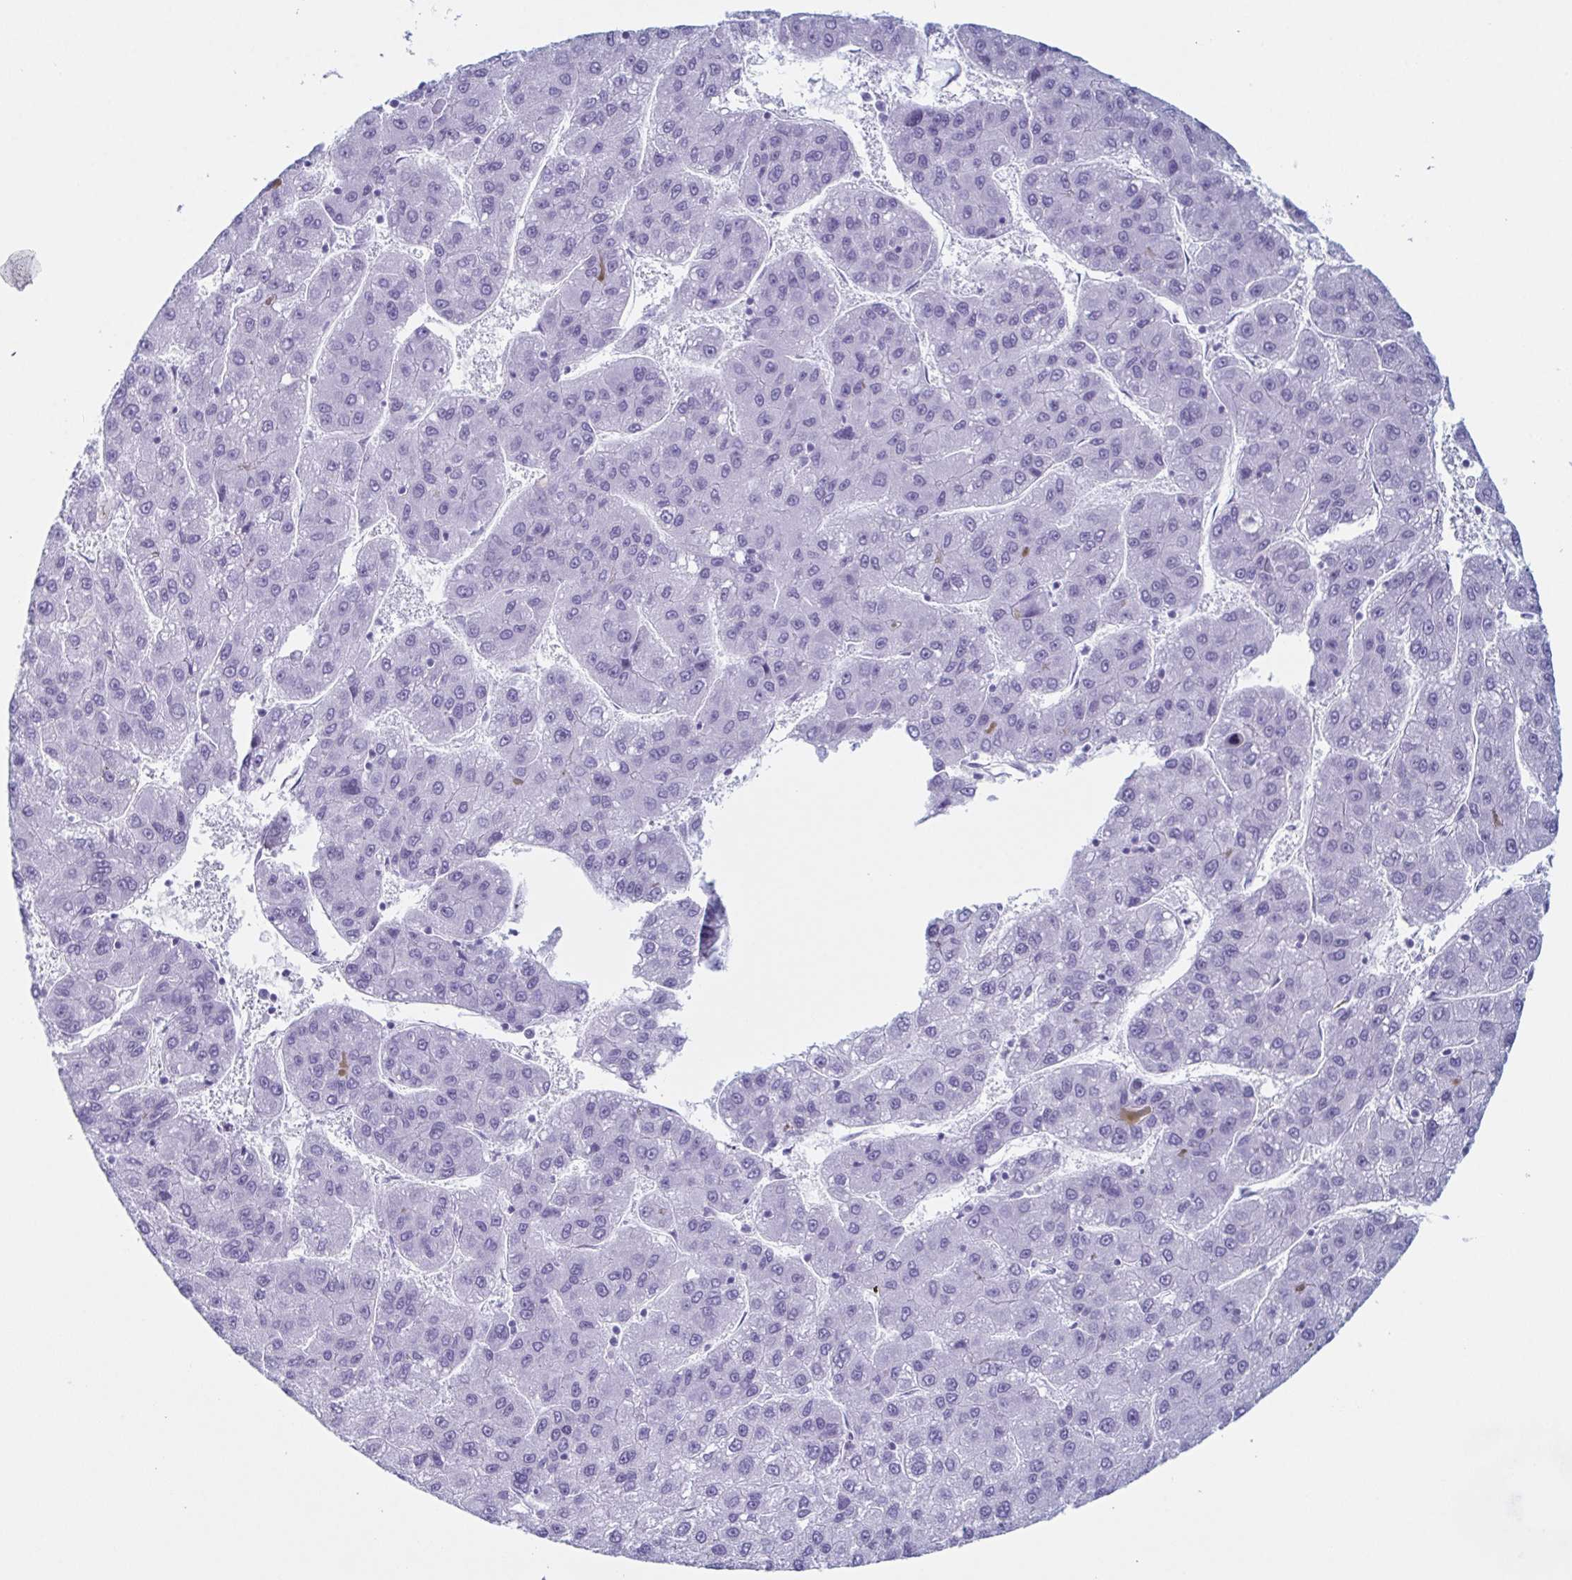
{"staining": {"intensity": "negative", "quantity": "none", "location": "none"}, "tissue": "liver cancer", "cell_type": "Tumor cells", "image_type": "cancer", "snomed": [{"axis": "morphology", "description": "Carcinoma, Hepatocellular, NOS"}, {"axis": "topography", "description": "Liver"}], "caption": "Liver cancer (hepatocellular carcinoma) was stained to show a protein in brown. There is no significant positivity in tumor cells.", "gene": "ENKUR", "patient": {"sex": "female", "age": 82}}